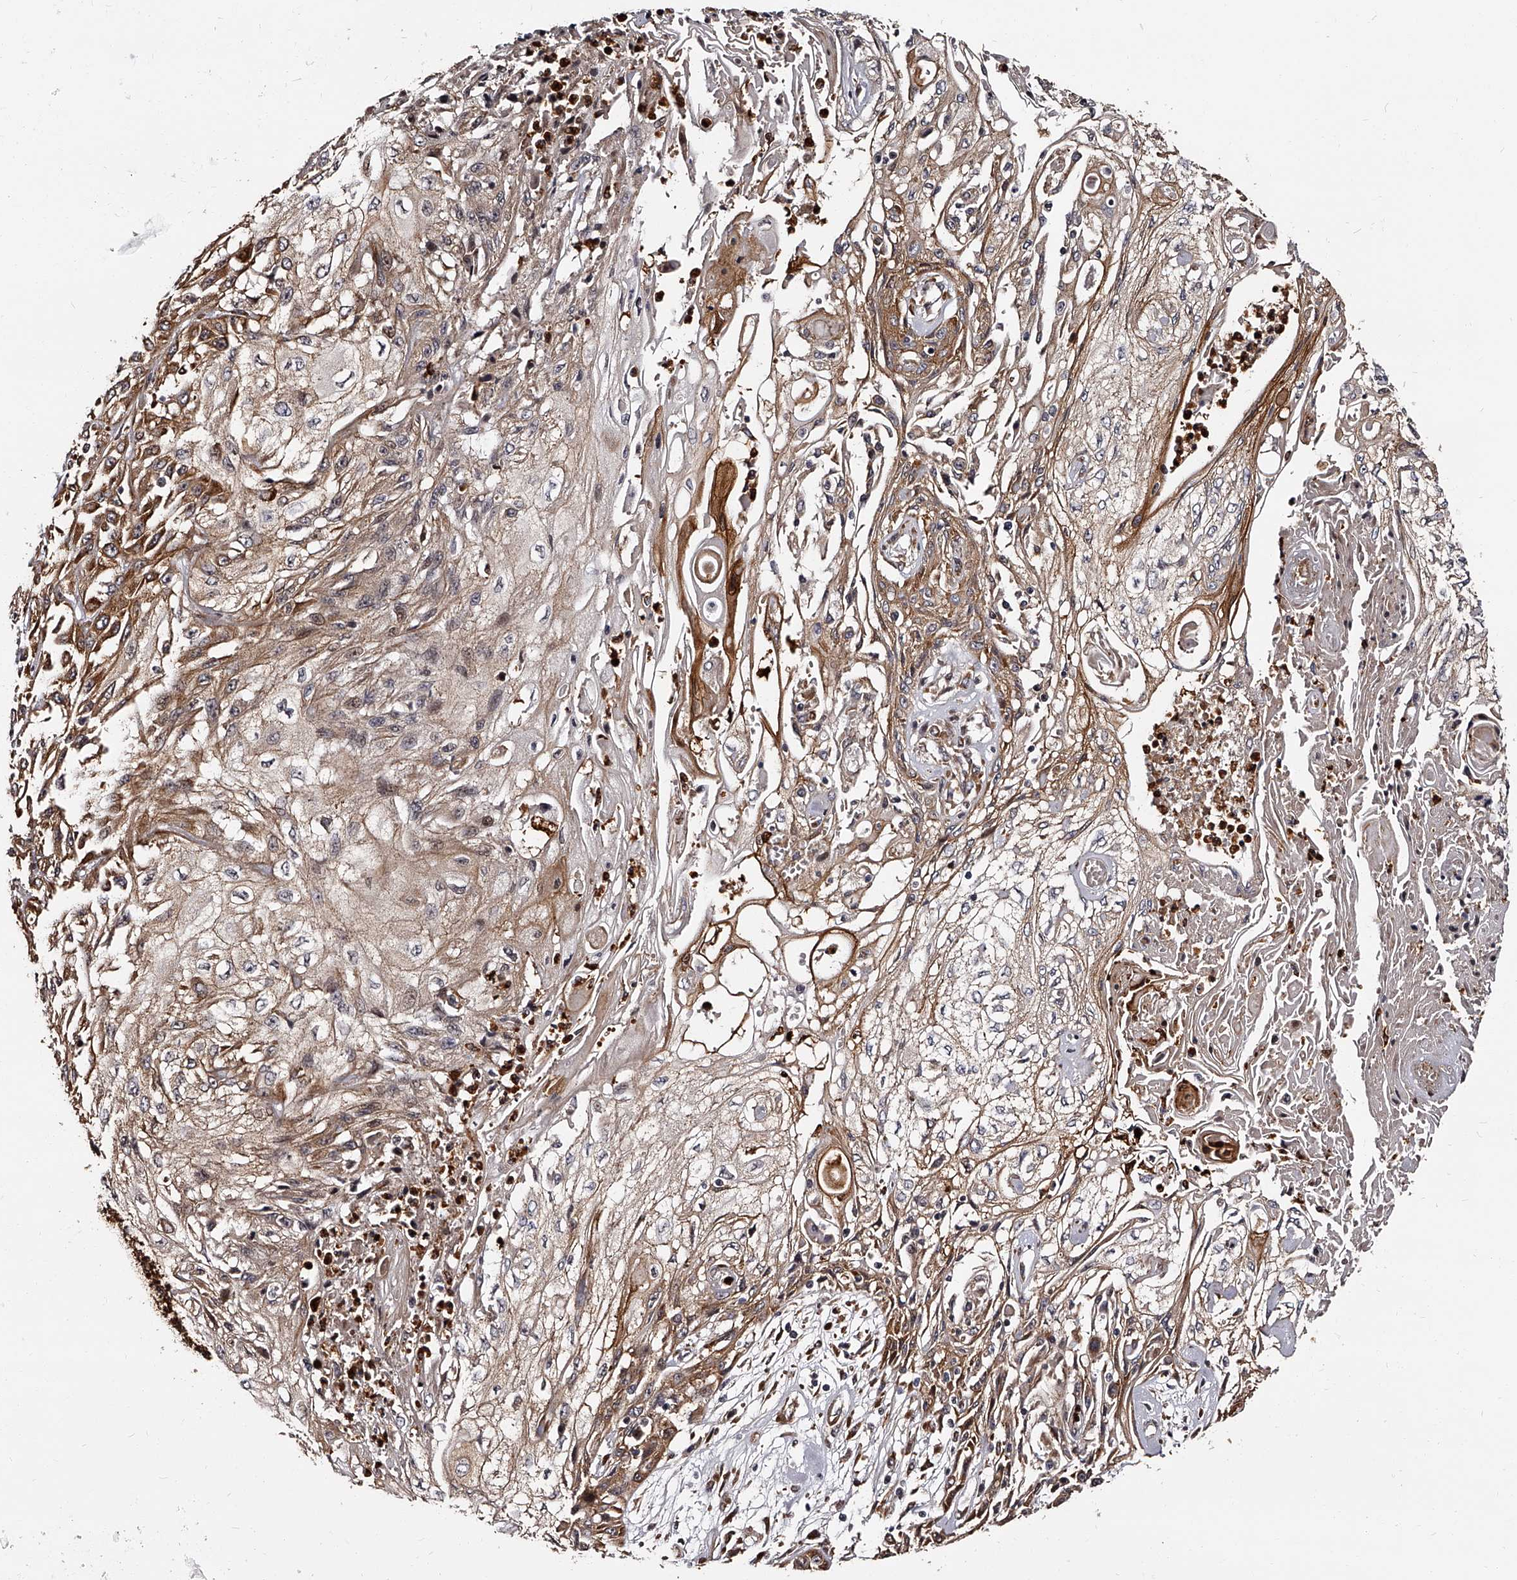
{"staining": {"intensity": "moderate", "quantity": "25%-75%", "location": "cytoplasmic/membranous"}, "tissue": "skin cancer", "cell_type": "Tumor cells", "image_type": "cancer", "snomed": [{"axis": "morphology", "description": "Squamous cell carcinoma, NOS"}, {"axis": "morphology", "description": "Squamous cell carcinoma, metastatic, NOS"}, {"axis": "topography", "description": "Skin"}, {"axis": "topography", "description": "Lymph node"}], "caption": "Immunohistochemistry (IHC) photomicrograph of neoplastic tissue: human skin metastatic squamous cell carcinoma stained using IHC demonstrates medium levels of moderate protein expression localized specifically in the cytoplasmic/membranous of tumor cells, appearing as a cytoplasmic/membranous brown color.", "gene": "RSC1A1", "patient": {"sex": "male", "age": 75}}